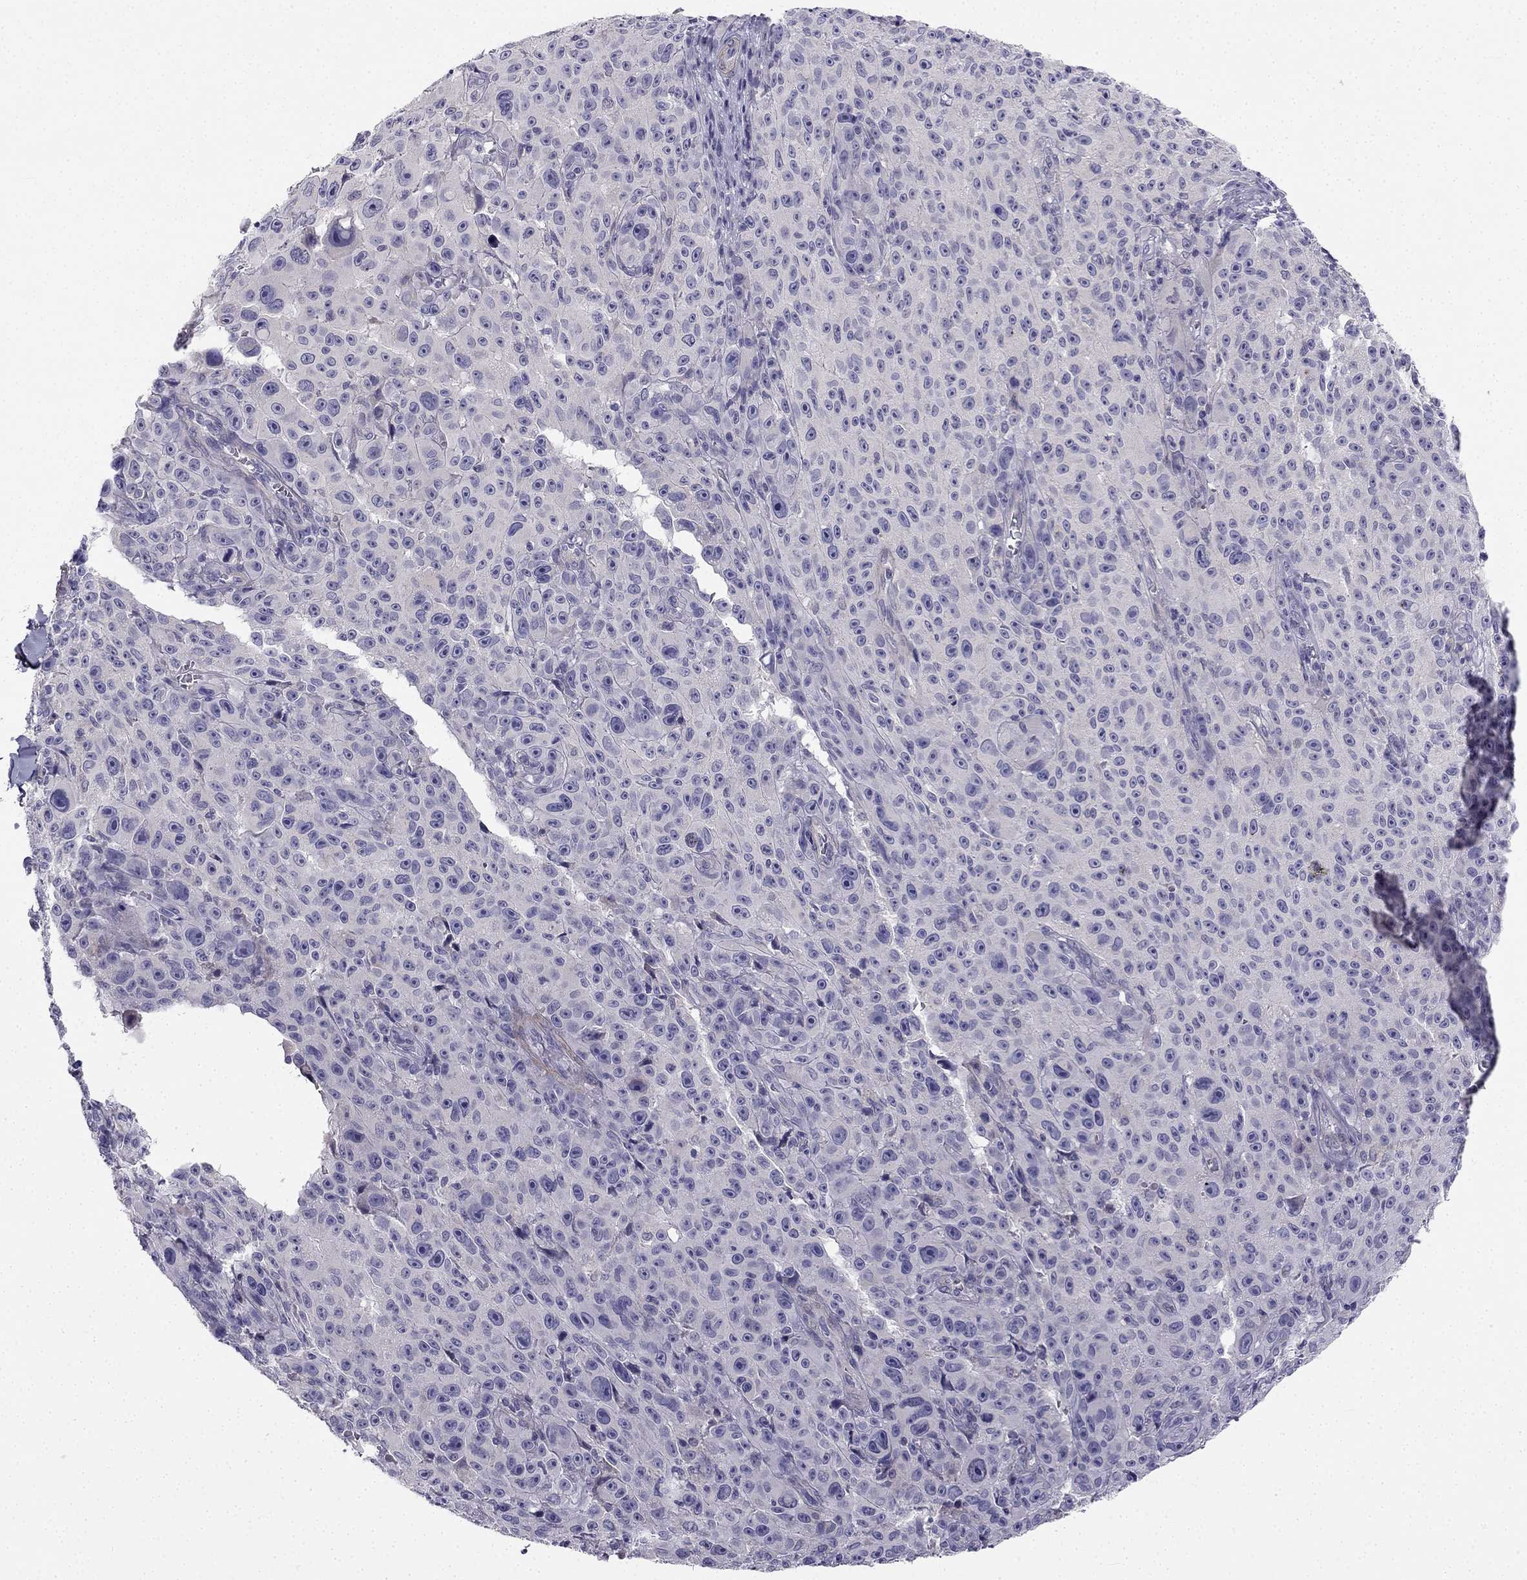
{"staining": {"intensity": "negative", "quantity": "none", "location": "none"}, "tissue": "melanoma", "cell_type": "Tumor cells", "image_type": "cancer", "snomed": [{"axis": "morphology", "description": "Malignant melanoma, NOS"}, {"axis": "topography", "description": "Skin"}], "caption": "Malignant melanoma was stained to show a protein in brown. There is no significant staining in tumor cells. The staining is performed using DAB (3,3'-diaminobenzidine) brown chromogen with nuclei counter-stained in using hematoxylin.", "gene": "C16orf89", "patient": {"sex": "female", "age": 82}}